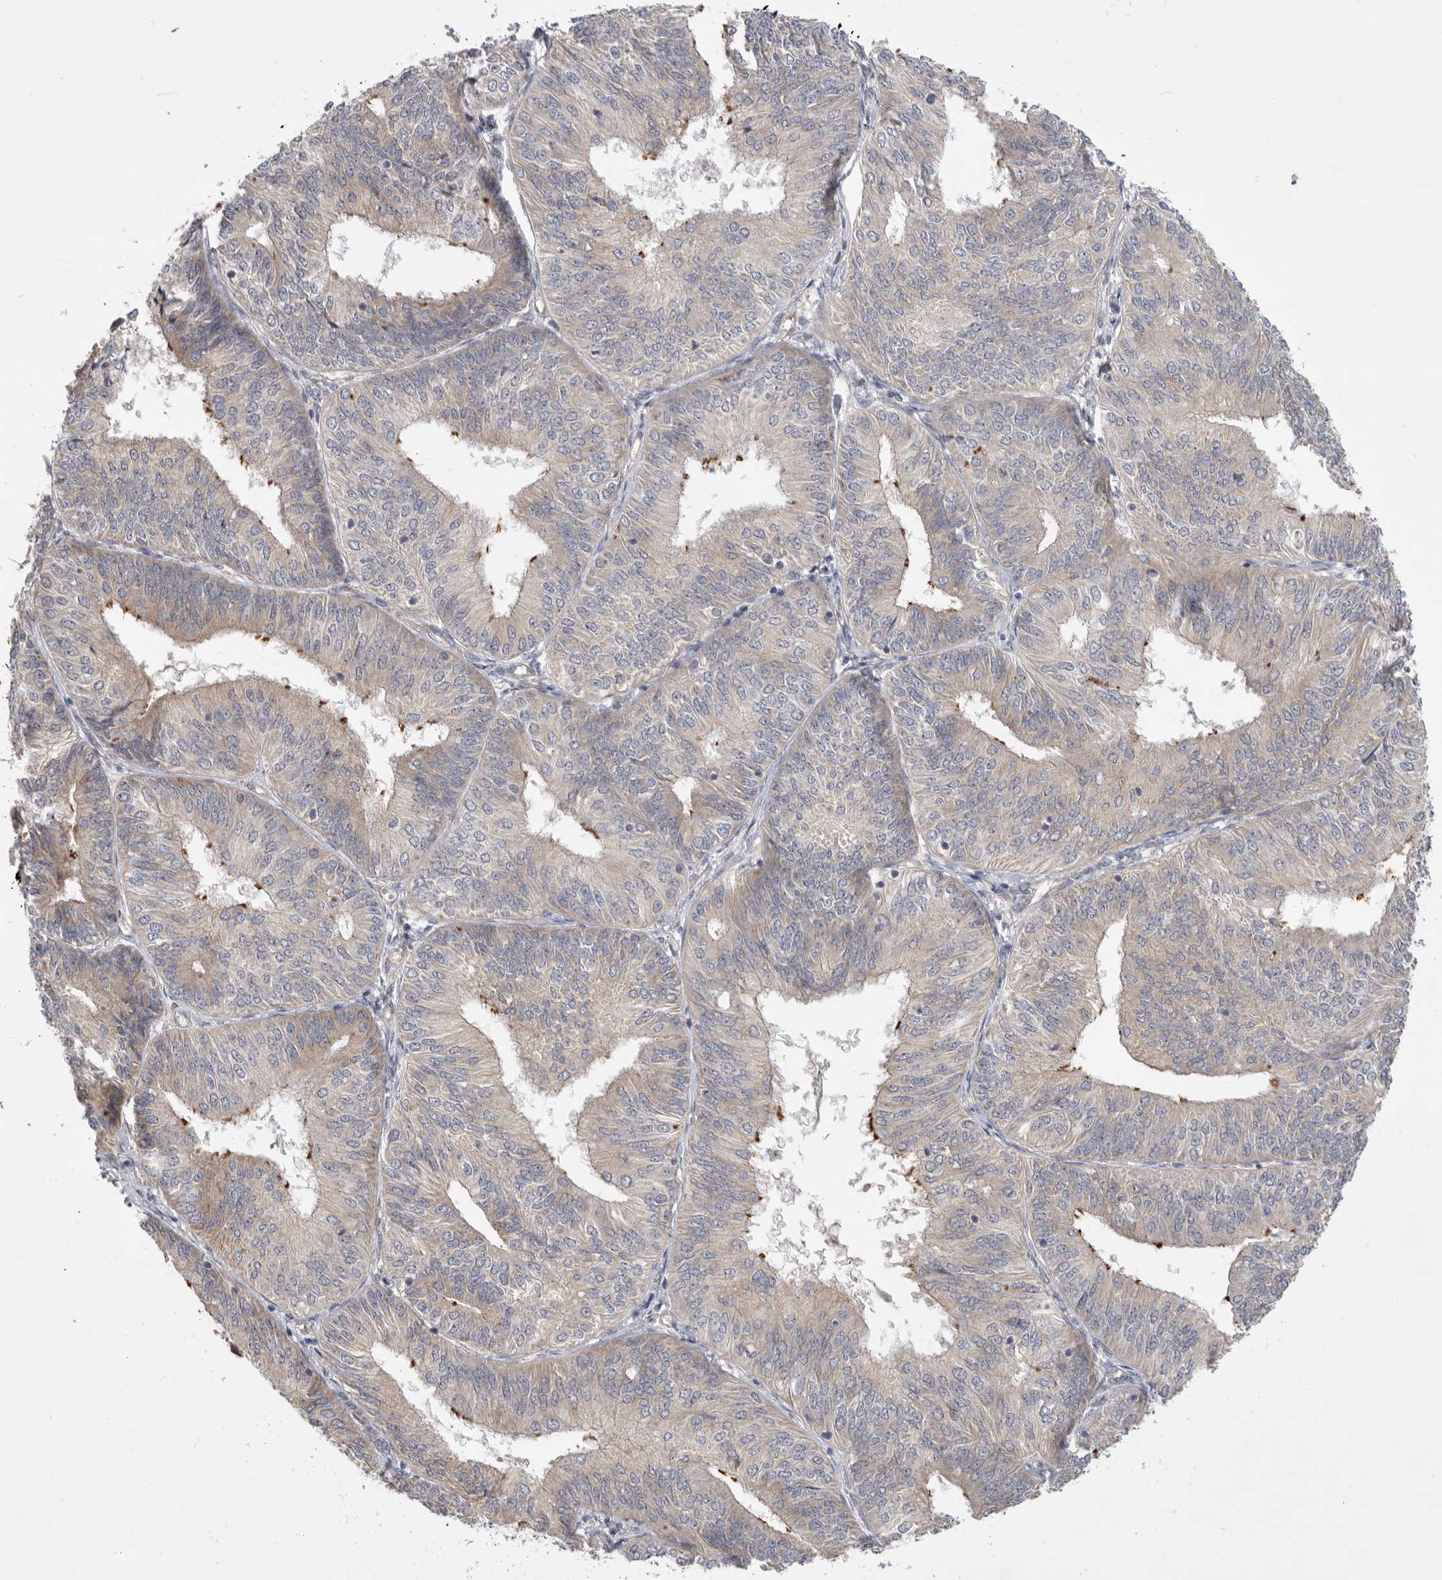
{"staining": {"intensity": "negative", "quantity": "none", "location": "none"}, "tissue": "endometrial cancer", "cell_type": "Tumor cells", "image_type": "cancer", "snomed": [{"axis": "morphology", "description": "Adenocarcinoma, NOS"}, {"axis": "topography", "description": "Endometrium"}], "caption": "A micrograph of endometrial adenocarcinoma stained for a protein shows no brown staining in tumor cells. (IHC, brightfield microscopy, high magnification).", "gene": "MTFR1L", "patient": {"sex": "female", "age": 58}}